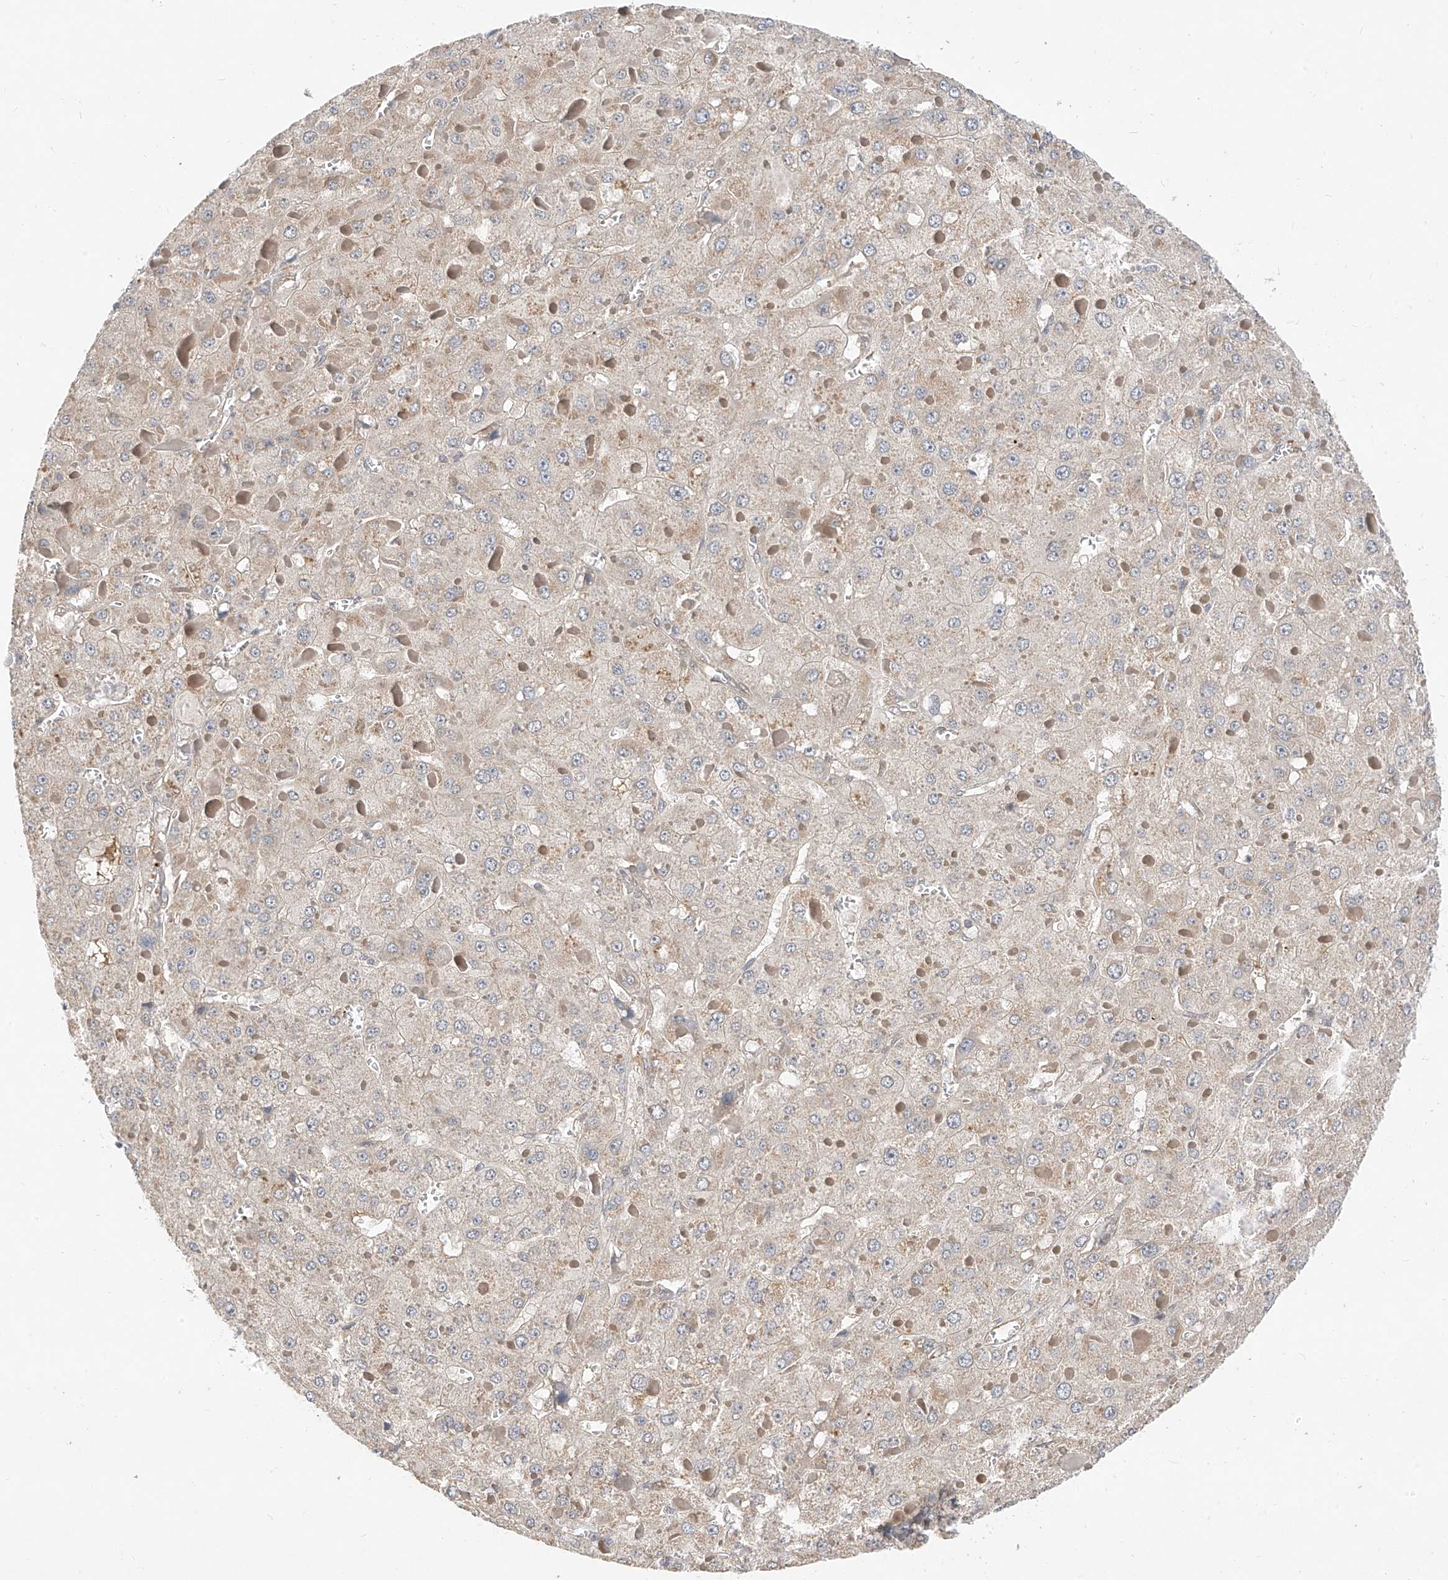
{"staining": {"intensity": "negative", "quantity": "none", "location": "none"}, "tissue": "liver cancer", "cell_type": "Tumor cells", "image_type": "cancer", "snomed": [{"axis": "morphology", "description": "Carcinoma, Hepatocellular, NOS"}, {"axis": "topography", "description": "Liver"}], "caption": "A high-resolution image shows immunohistochemistry (IHC) staining of liver cancer, which demonstrates no significant positivity in tumor cells.", "gene": "MRTFA", "patient": {"sex": "female", "age": 73}}